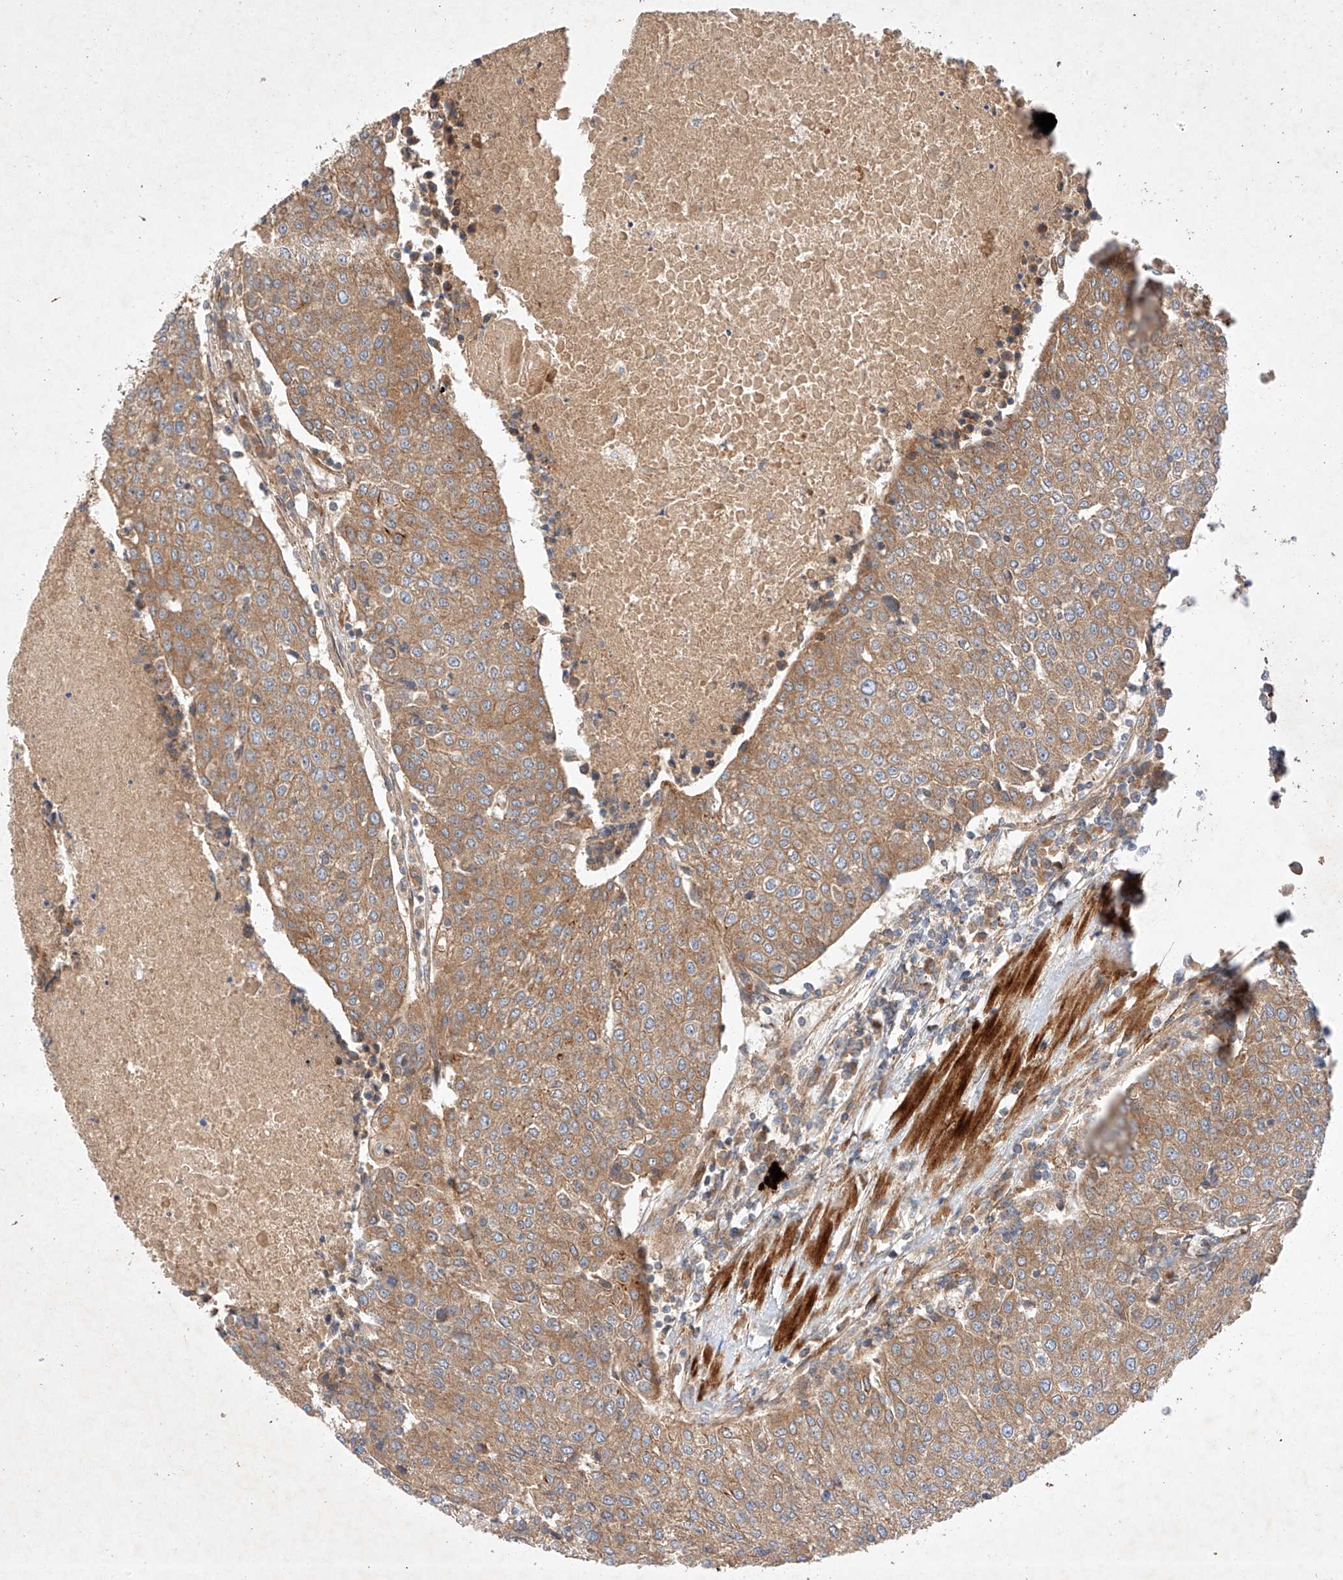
{"staining": {"intensity": "moderate", "quantity": ">75%", "location": "cytoplasmic/membranous"}, "tissue": "urothelial cancer", "cell_type": "Tumor cells", "image_type": "cancer", "snomed": [{"axis": "morphology", "description": "Urothelial carcinoma, High grade"}, {"axis": "topography", "description": "Urinary bladder"}], "caption": "Immunohistochemical staining of high-grade urothelial carcinoma reveals moderate cytoplasmic/membranous protein staining in about >75% of tumor cells. Nuclei are stained in blue.", "gene": "RAB23", "patient": {"sex": "female", "age": 85}}